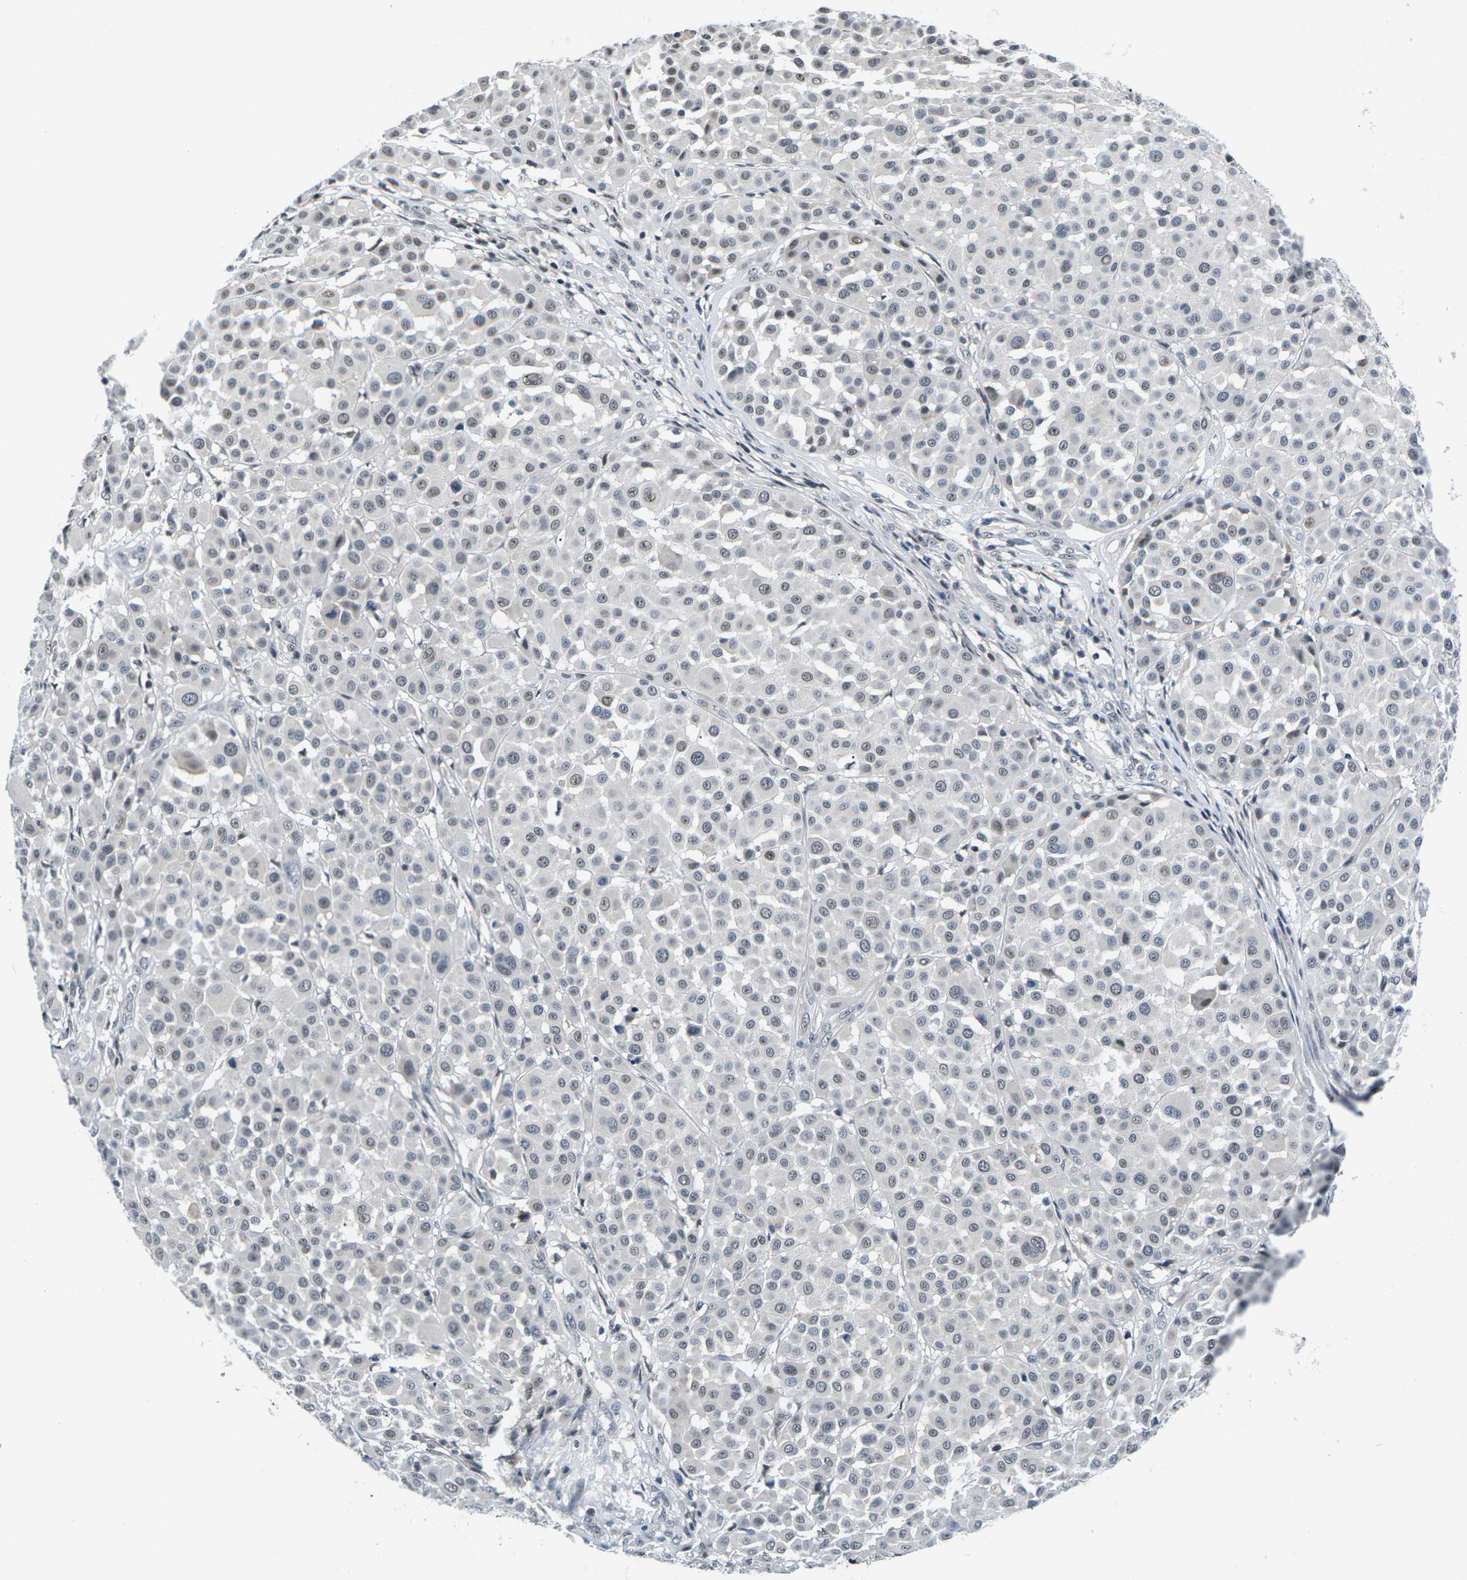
{"staining": {"intensity": "weak", "quantity": "25%-75%", "location": "nuclear"}, "tissue": "melanoma", "cell_type": "Tumor cells", "image_type": "cancer", "snomed": [{"axis": "morphology", "description": "Malignant melanoma, Metastatic site"}, {"axis": "topography", "description": "Soft tissue"}], "caption": "Approximately 25%-75% of tumor cells in malignant melanoma (metastatic site) demonstrate weak nuclear protein expression as visualized by brown immunohistochemical staining.", "gene": "NSRP1", "patient": {"sex": "male", "age": 41}}